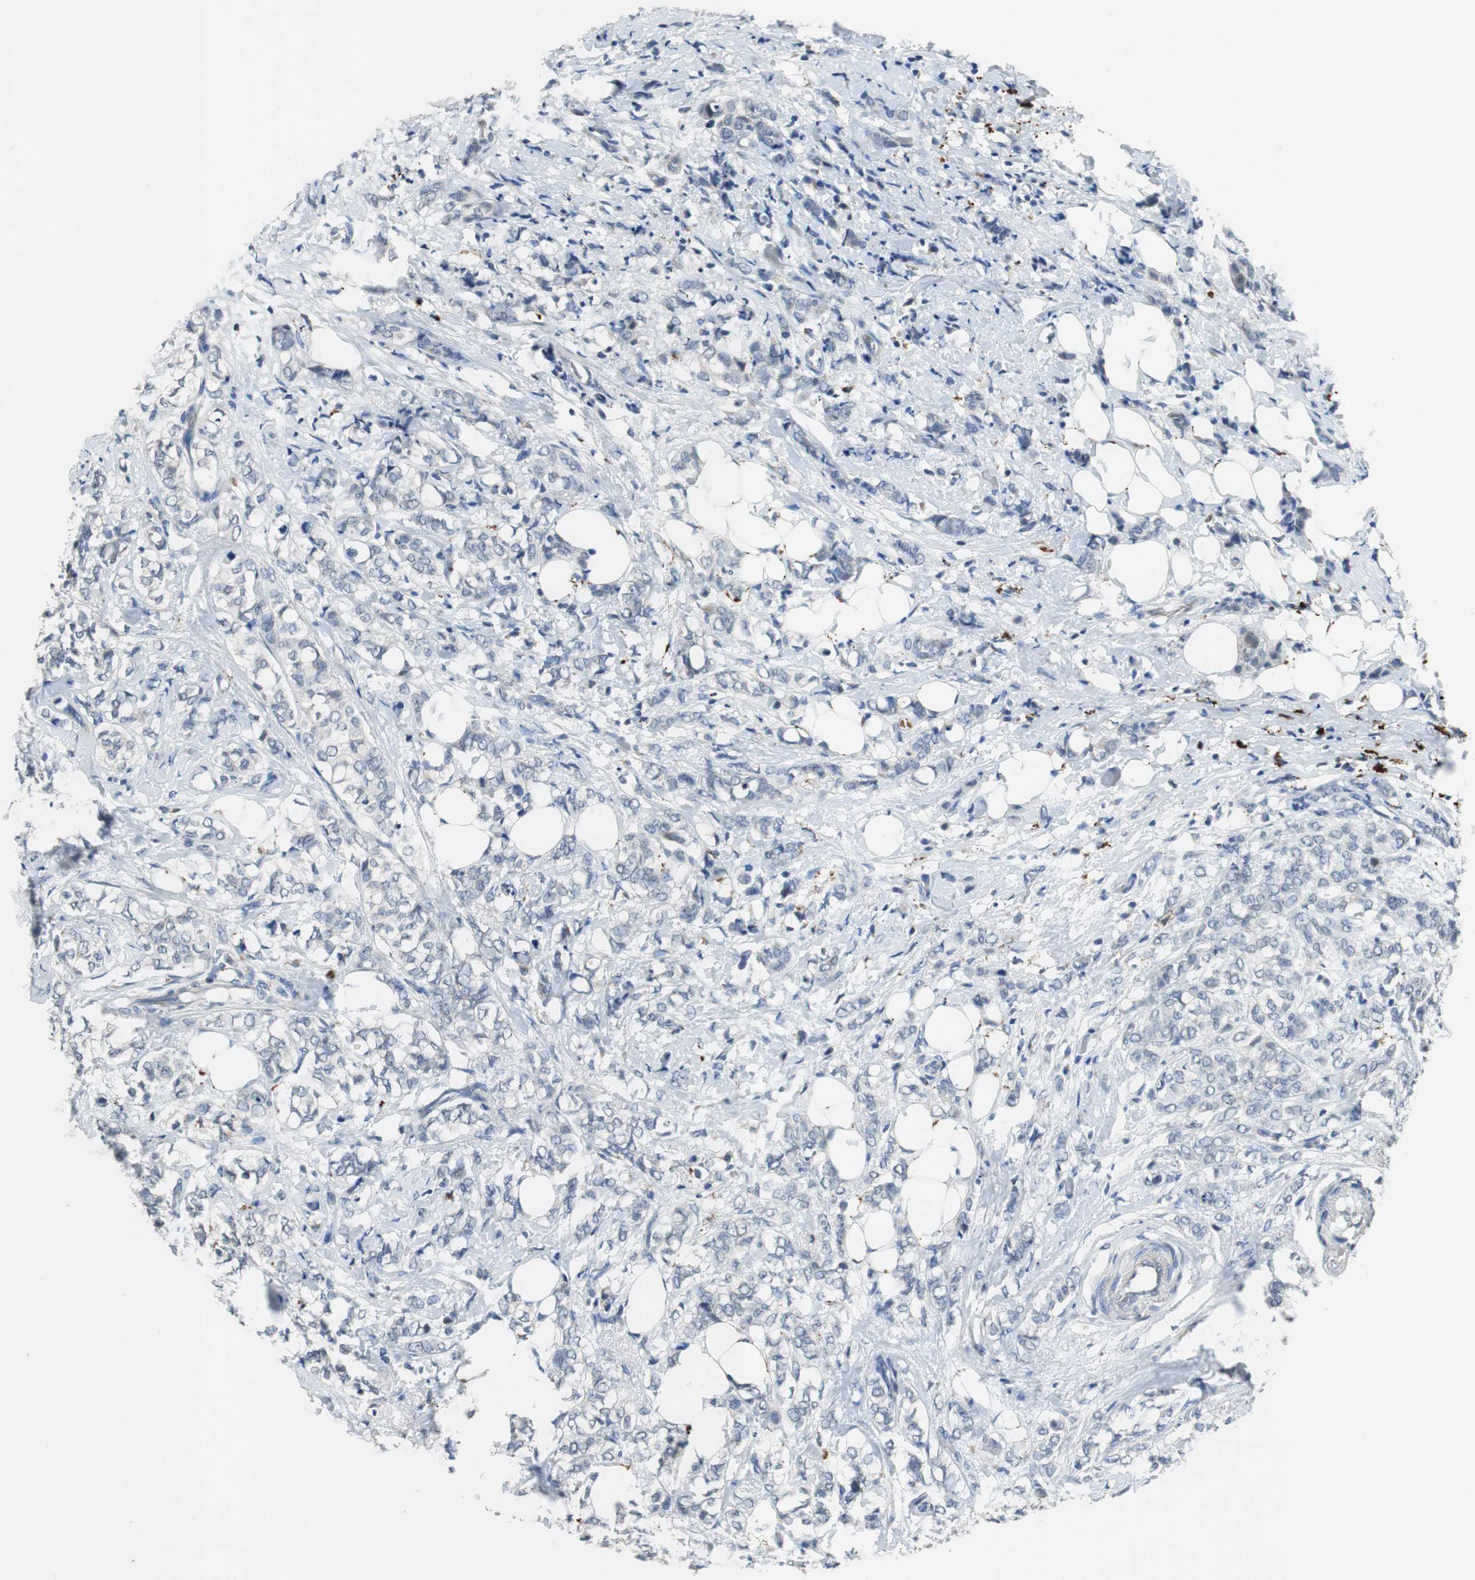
{"staining": {"intensity": "negative", "quantity": "none", "location": "none"}, "tissue": "breast cancer", "cell_type": "Tumor cells", "image_type": "cancer", "snomed": [{"axis": "morphology", "description": "Lobular carcinoma"}, {"axis": "topography", "description": "Breast"}], "caption": "Immunohistochemistry image of breast lobular carcinoma stained for a protein (brown), which shows no staining in tumor cells. (DAB immunohistochemistry, high magnification).", "gene": "NLGN1", "patient": {"sex": "female", "age": 60}}